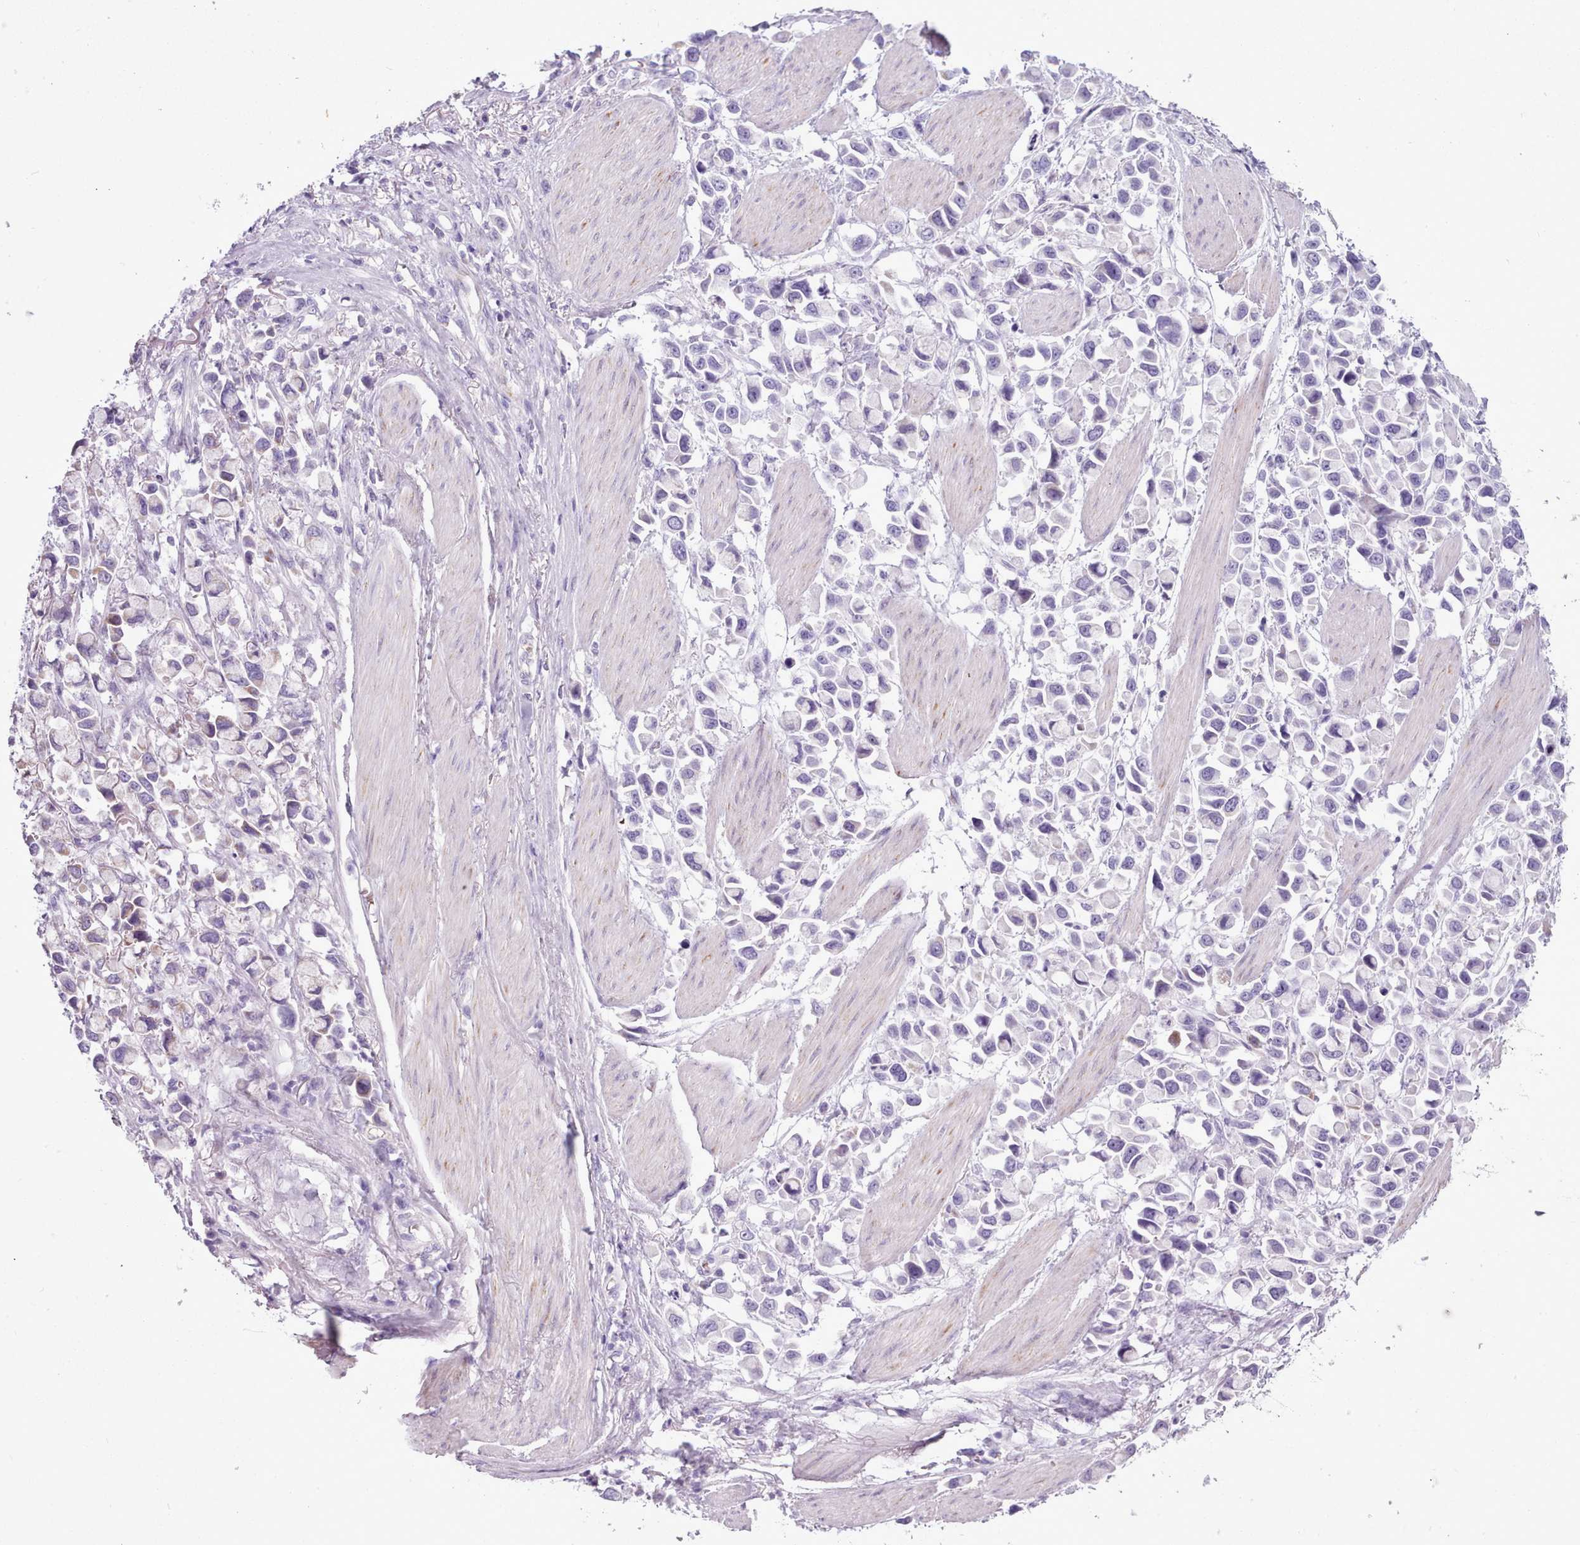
{"staining": {"intensity": "negative", "quantity": "none", "location": "none"}, "tissue": "stomach cancer", "cell_type": "Tumor cells", "image_type": "cancer", "snomed": [{"axis": "morphology", "description": "Adenocarcinoma, NOS"}, {"axis": "topography", "description": "Stomach"}], "caption": "Immunohistochemistry histopathology image of neoplastic tissue: stomach cancer (adenocarcinoma) stained with DAB (3,3'-diaminobenzidine) exhibits no significant protein positivity in tumor cells.", "gene": "AK4", "patient": {"sex": "female", "age": 81}}